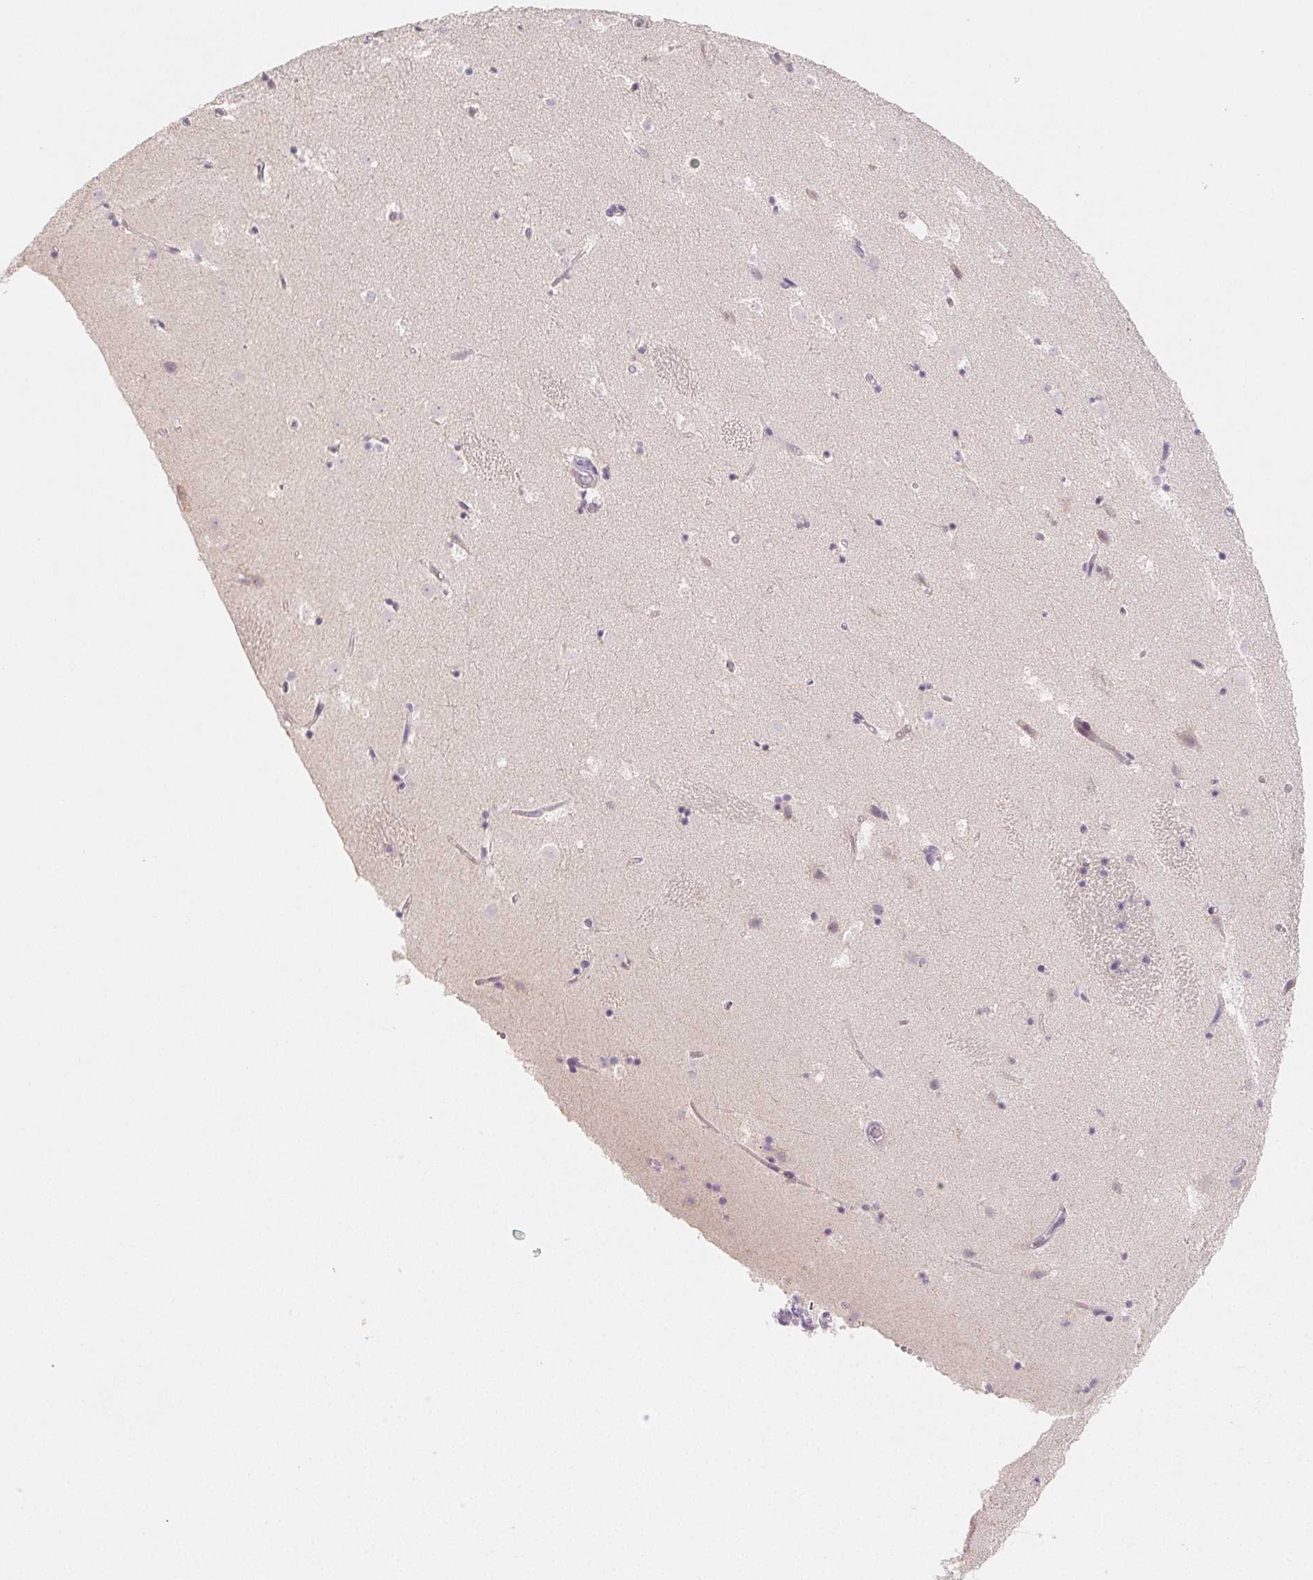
{"staining": {"intensity": "negative", "quantity": "none", "location": "none"}, "tissue": "caudate", "cell_type": "Glial cells", "image_type": "normal", "snomed": [{"axis": "morphology", "description": "Normal tissue, NOS"}, {"axis": "topography", "description": "Lateral ventricle wall"}], "caption": "DAB (3,3'-diaminobenzidine) immunohistochemical staining of normal human caudate exhibits no significant positivity in glial cells. (DAB immunohistochemistry (IHC) with hematoxylin counter stain).", "gene": "ACVR1B", "patient": {"sex": "male", "age": 37}}